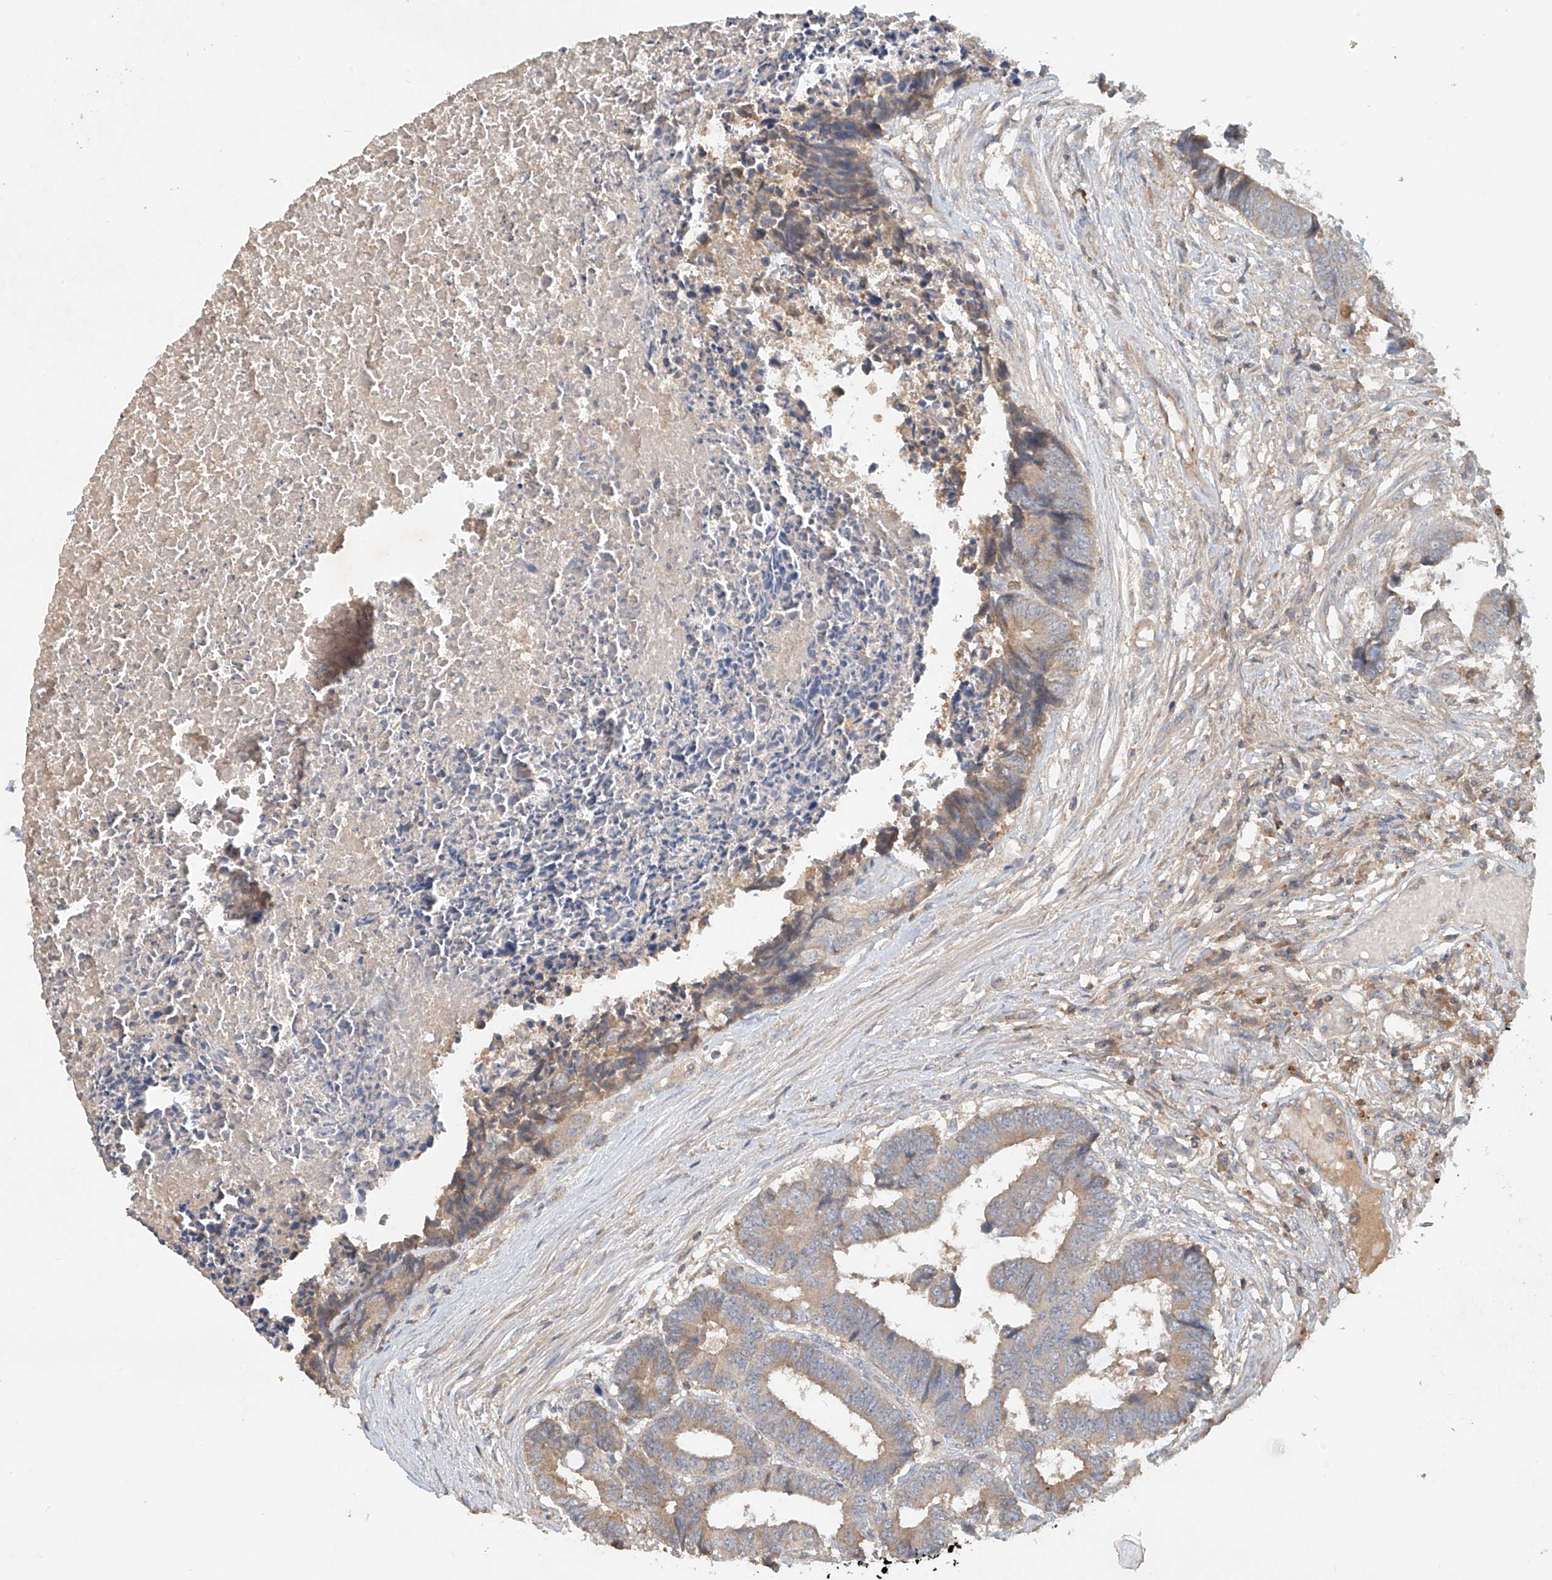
{"staining": {"intensity": "weak", "quantity": "25%-75%", "location": "cytoplasmic/membranous"}, "tissue": "colorectal cancer", "cell_type": "Tumor cells", "image_type": "cancer", "snomed": [{"axis": "morphology", "description": "Adenocarcinoma, NOS"}, {"axis": "topography", "description": "Rectum"}], "caption": "This is a micrograph of immunohistochemistry staining of colorectal cancer (adenocarcinoma), which shows weak expression in the cytoplasmic/membranous of tumor cells.", "gene": "GNB1L", "patient": {"sex": "male", "age": 84}}